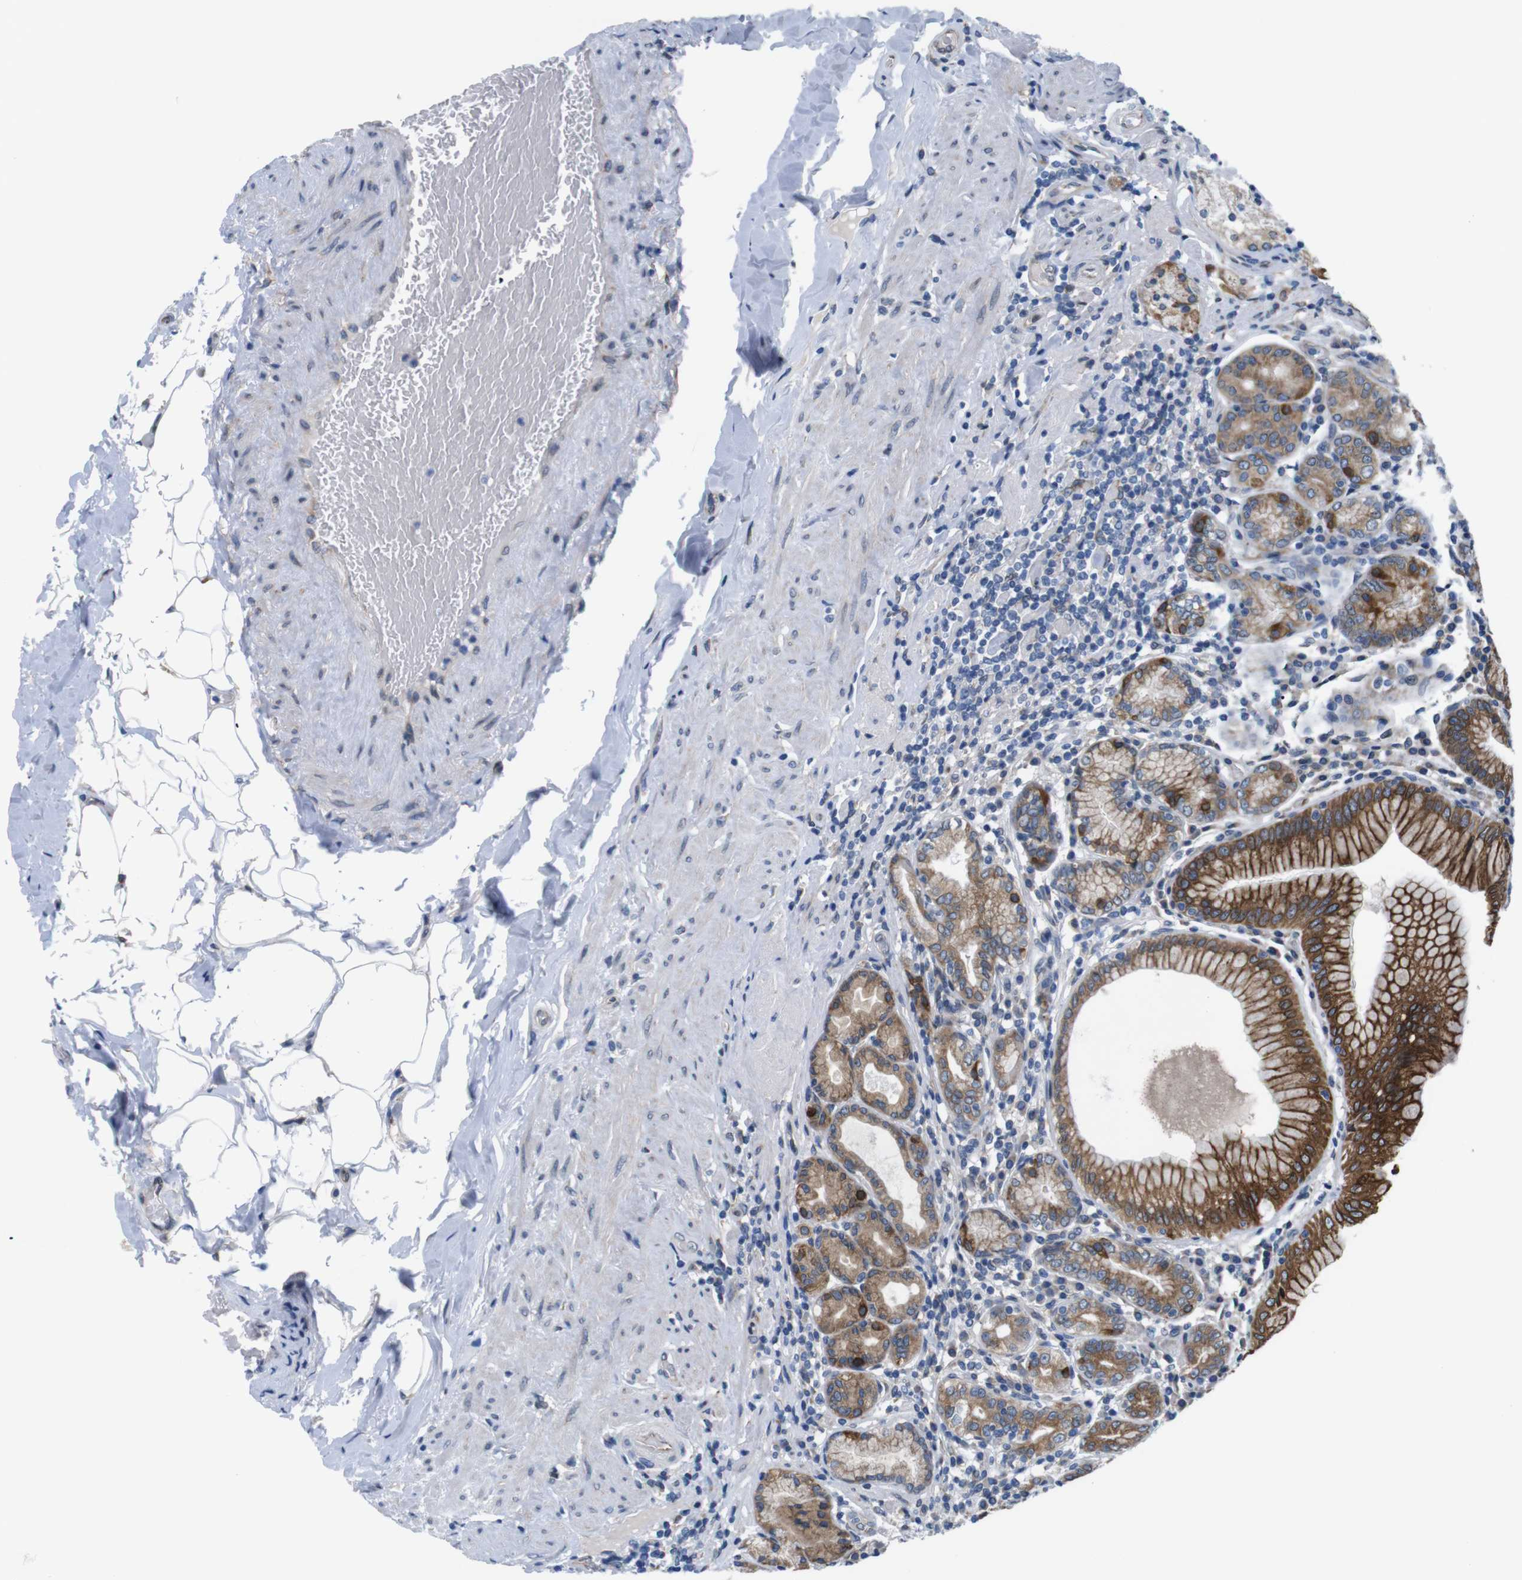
{"staining": {"intensity": "strong", "quantity": ">75%", "location": "cytoplasmic/membranous"}, "tissue": "stomach", "cell_type": "Glandular cells", "image_type": "normal", "snomed": [{"axis": "morphology", "description": "Normal tissue, NOS"}, {"axis": "topography", "description": "Stomach, lower"}], "caption": "Approximately >75% of glandular cells in benign stomach demonstrate strong cytoplasmic/membranous protein positivity as visualized by brown immunohistochemical staining.", "gene": "HACD3", "patient": {"sex": "female", "age": 76}}